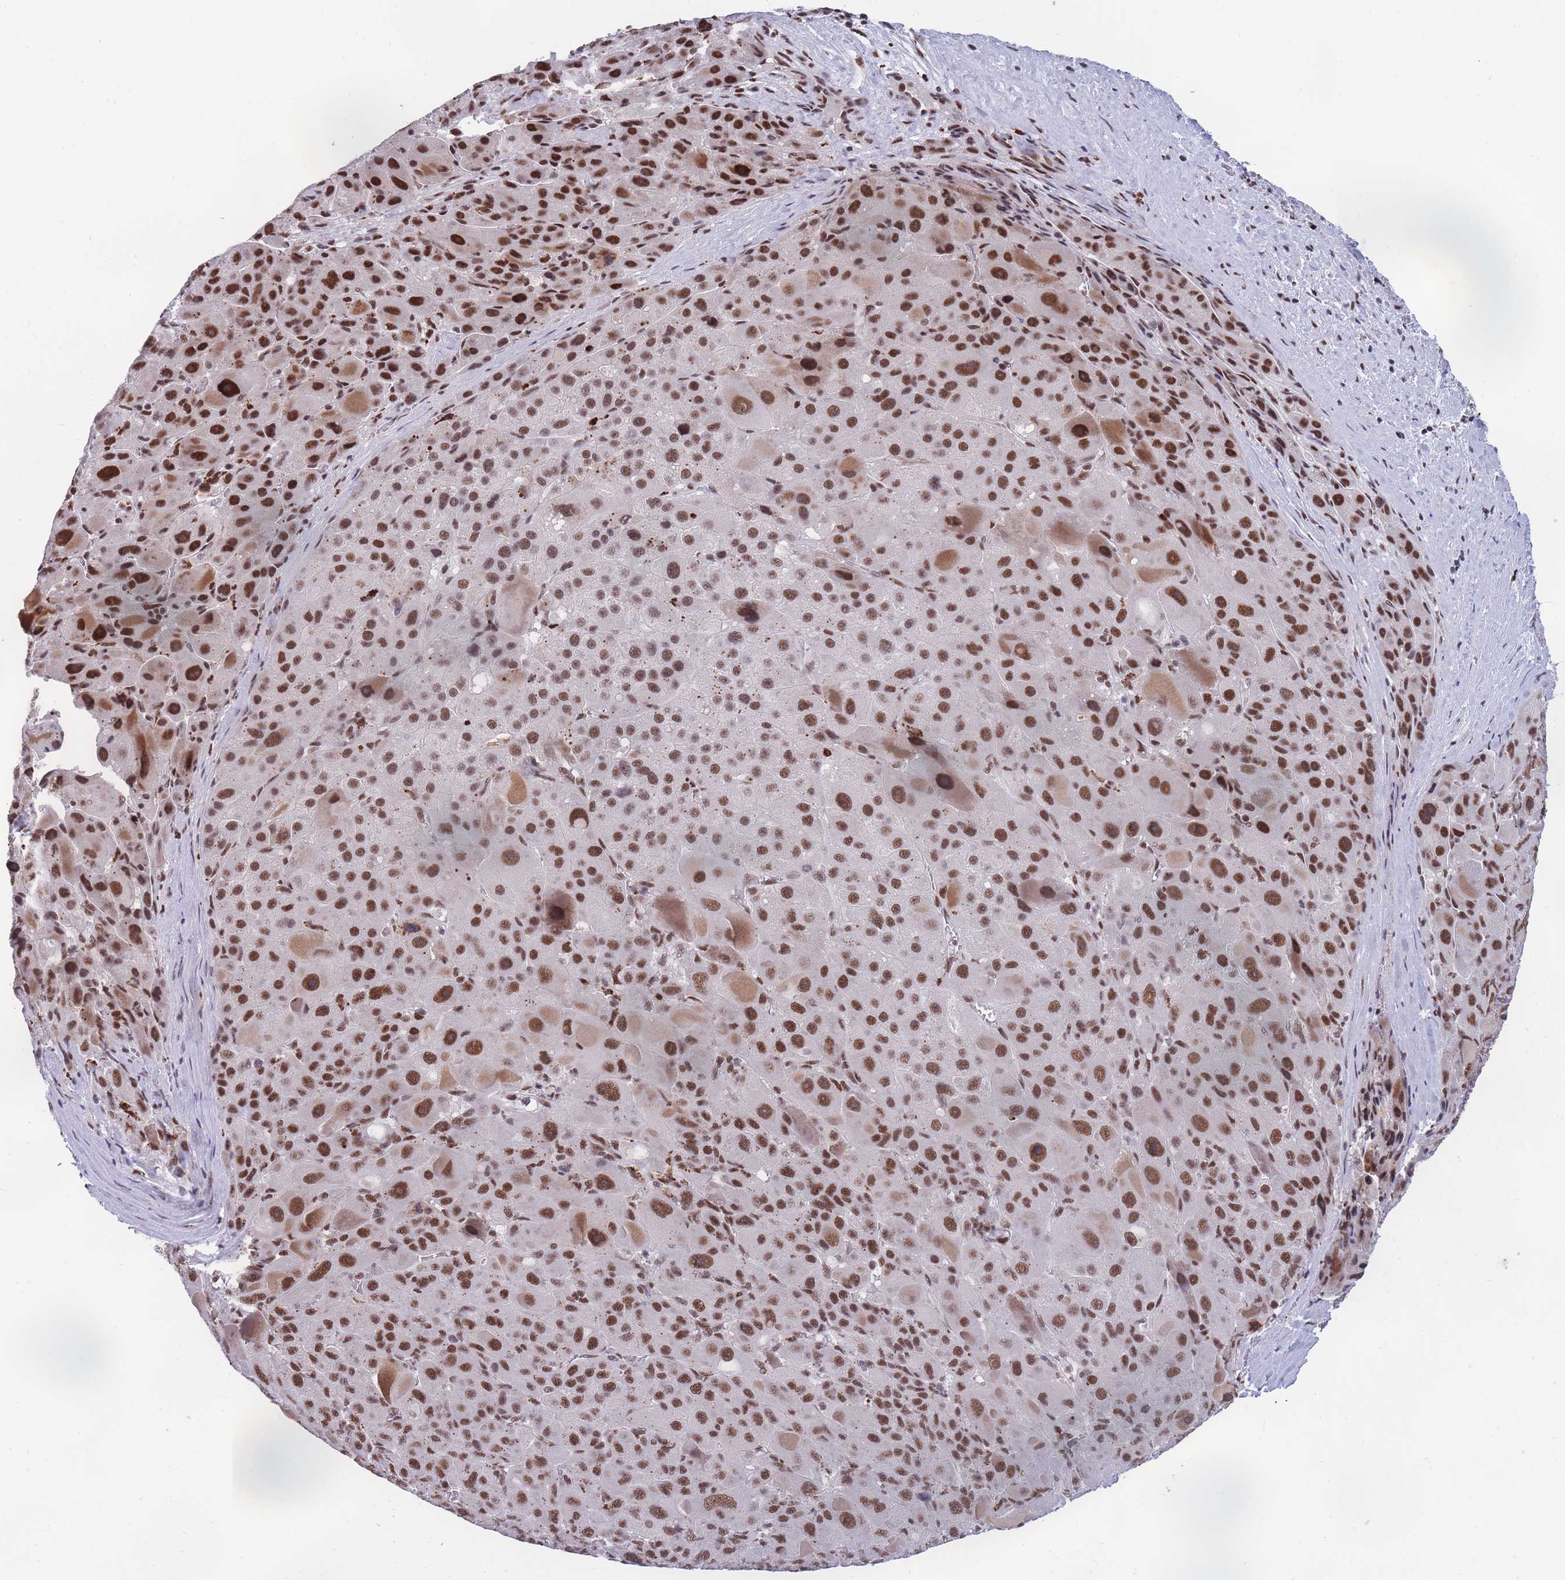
{"staining": {"intensity": "moderate", "quantity": ">75%", "location": "nuclear"}, "tissue": "liver cancer", "cell_type": "Tumor cells", "image_type": "cancer", "snomed": [{"axis": "morphology", "description": "Carcinoma, Hepatocellular, NOS"}, {"axis": "topography", "description": "Liver"}], "caption": "Moderate nuclear staining is identified in about >75% of tumor cells in hepatocellular carcinoma (liver).", "gene": "PRPF19", "patient": {"sex": "male", "age": 76}}